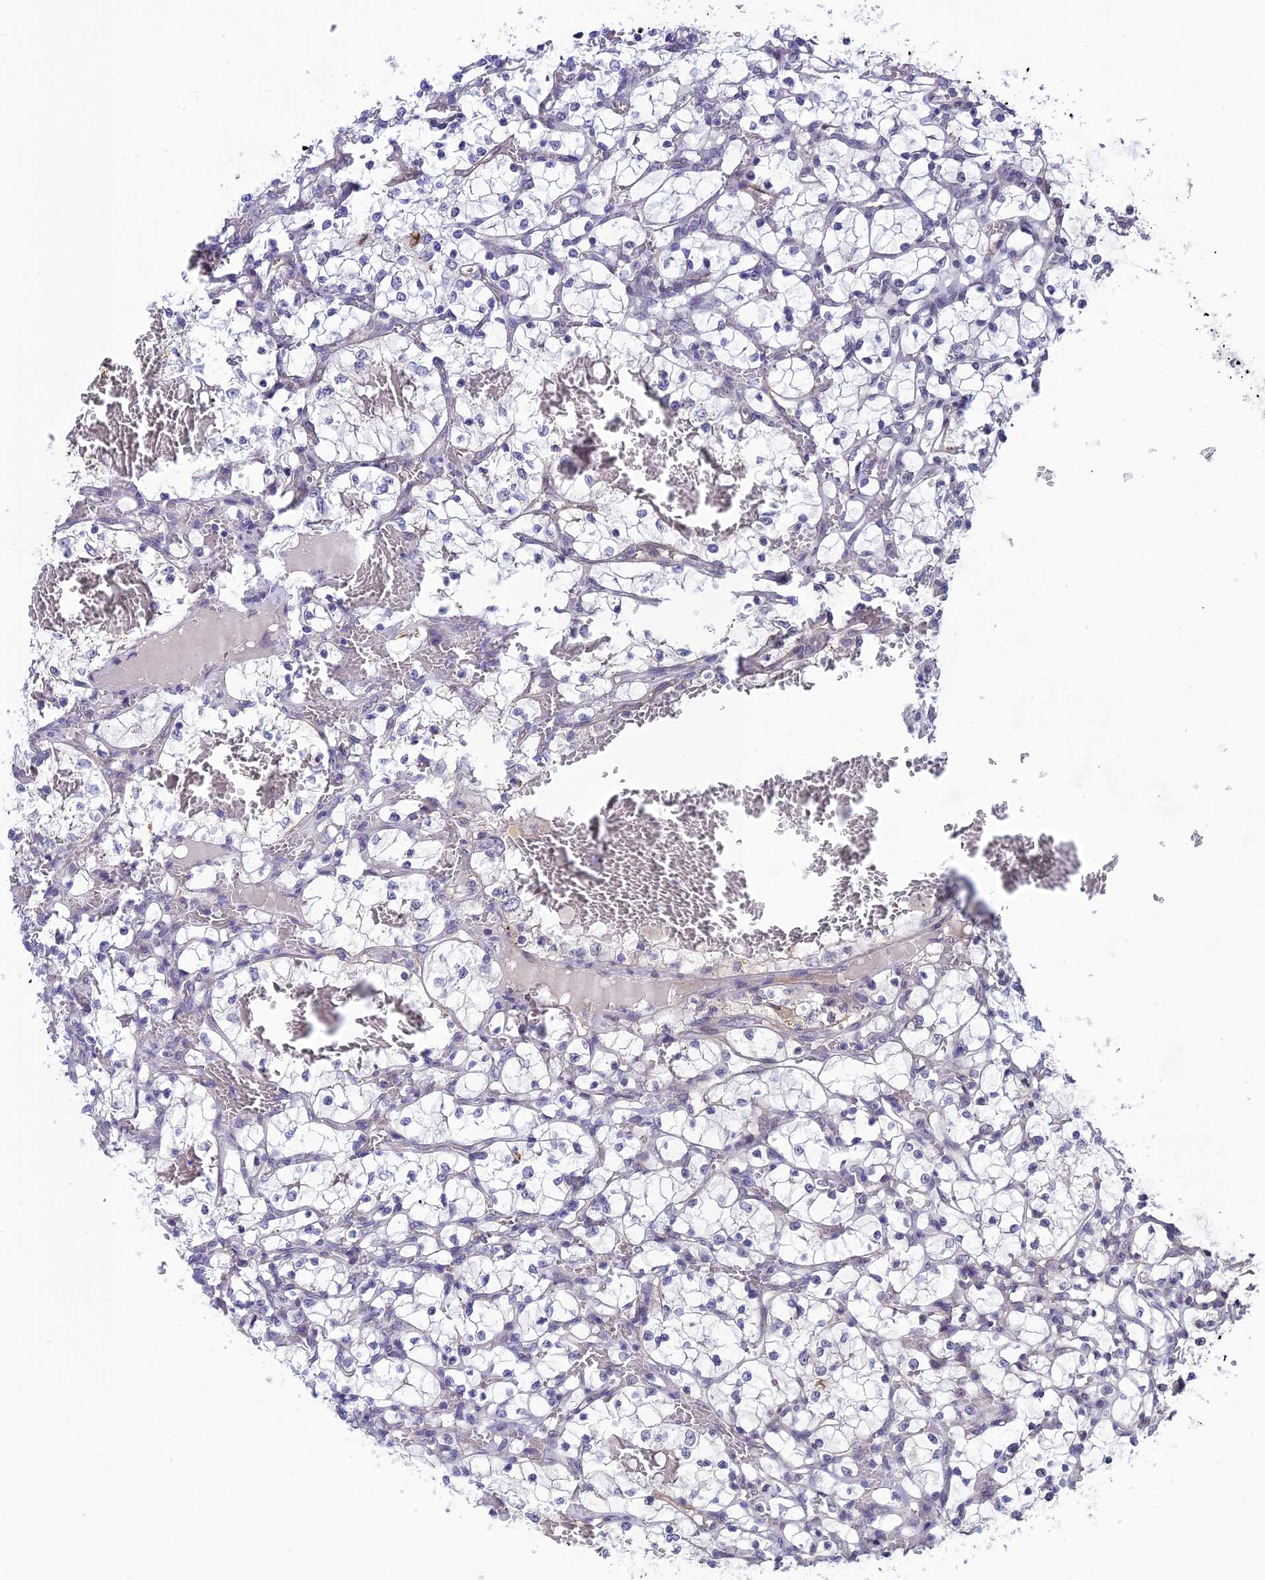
{"staining": {"intensity": "negative", "quantity": "none", "location": "none"}, "tissue": "renal cancer", "cell_type": "Tumor cells", "image_type": "cancer", "snomed": [{"axis": "morphology", "description": "Adenocarcinoma, NOS"}, {"axis": "topography", "description": "Kidney"}], "caption": "DAB immunohistochemical staining of renal adenocarcinoma demonstrates no significant expression in tumor cells.", "gene": "FKBPL", "patient": {"sex": "female", "age": 69}}